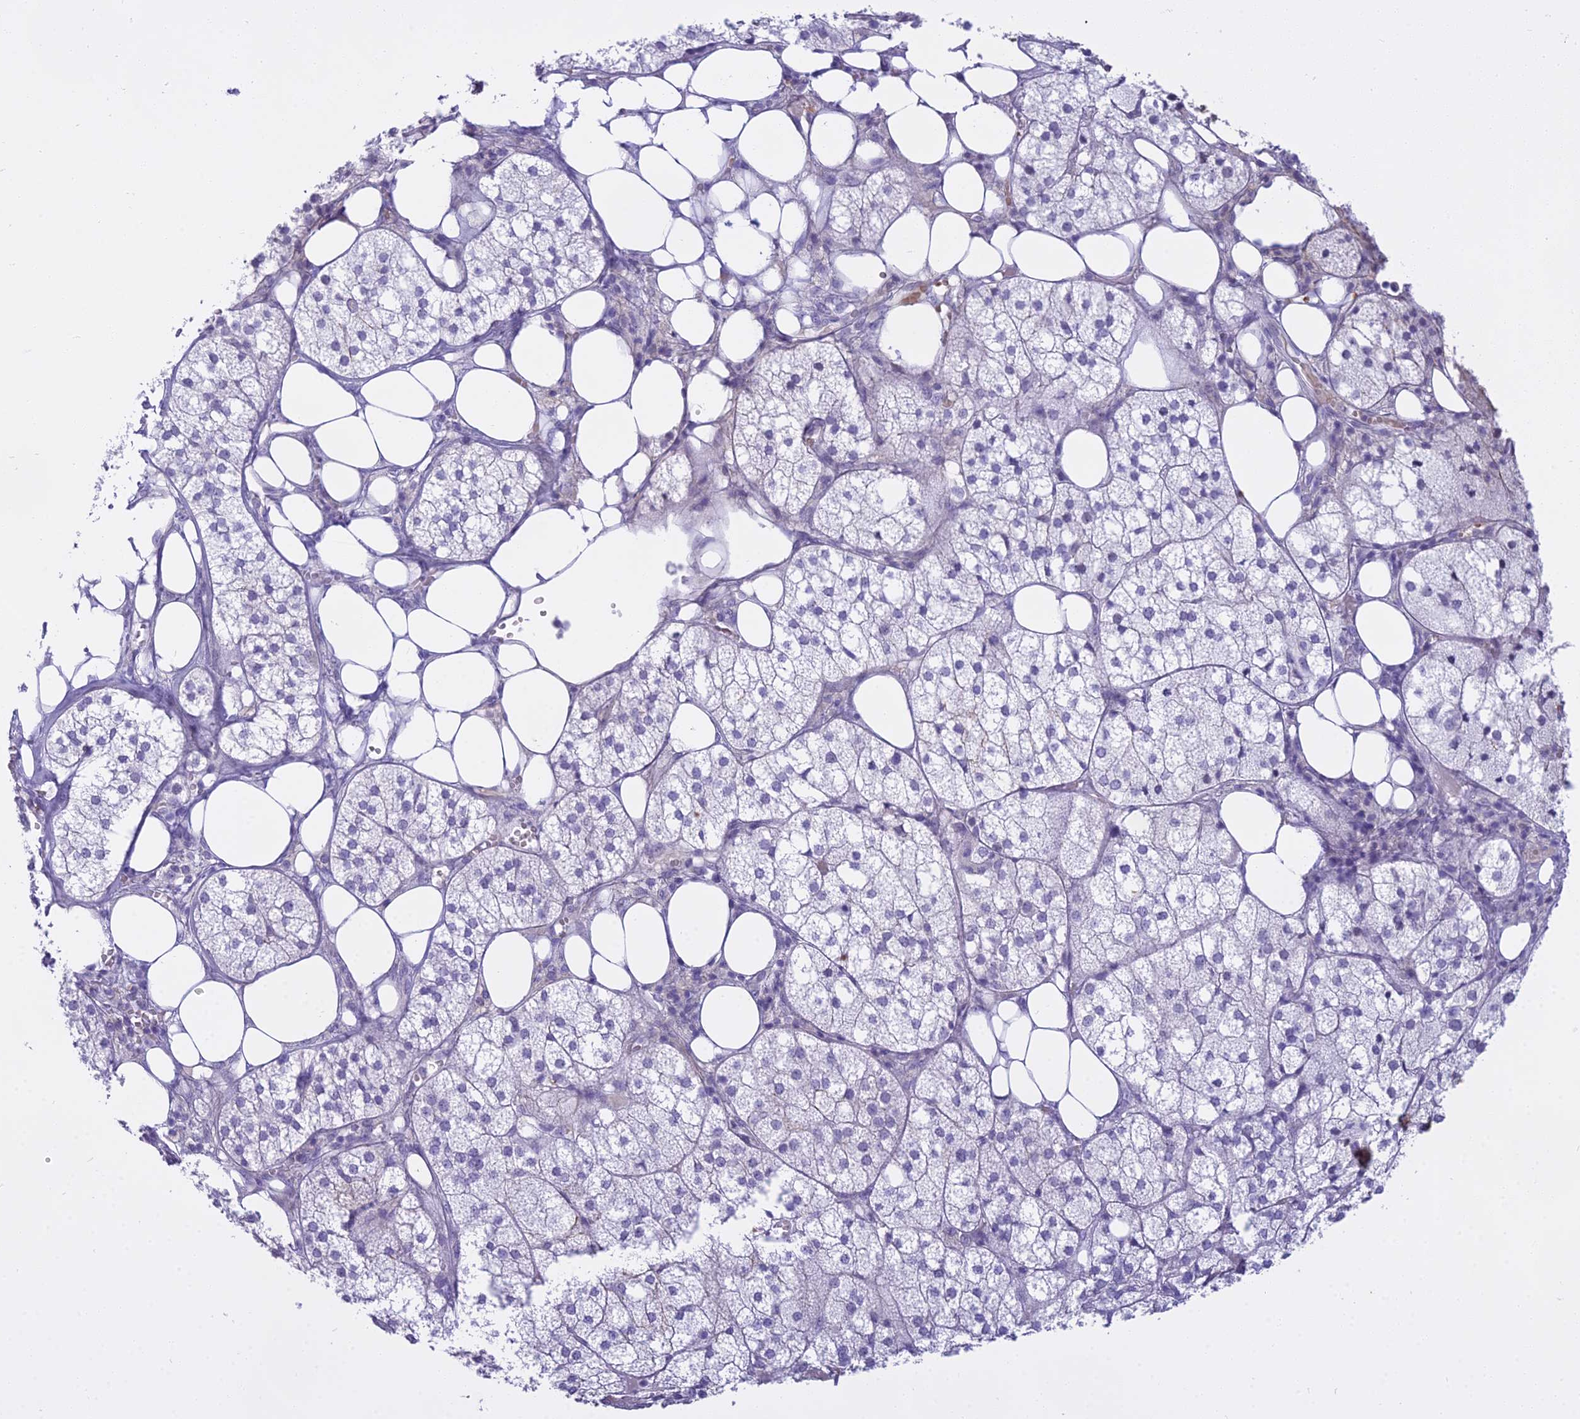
{"staining": {"intensity": "negative", "quantity": "none", "location": "none"}, "tissue": "adrenal gland", "cell_type": "Glandular cells", "image_type": "normal", "snomed": [{"axis": "morphology", "description": "Normal tissue, NOS"}, {"axis": "topography", "description": "Adrenal gland"}], "caption": "Immunohistochemistry histopathology image of normal adrenal gland: human adrenal gland stained with DAB (3,3'-diaminobenzidine) demonstrates no significant protein staining in glandular cells.", "gene": "OSTN", "patient": {"sex": "female", "age": 61}}